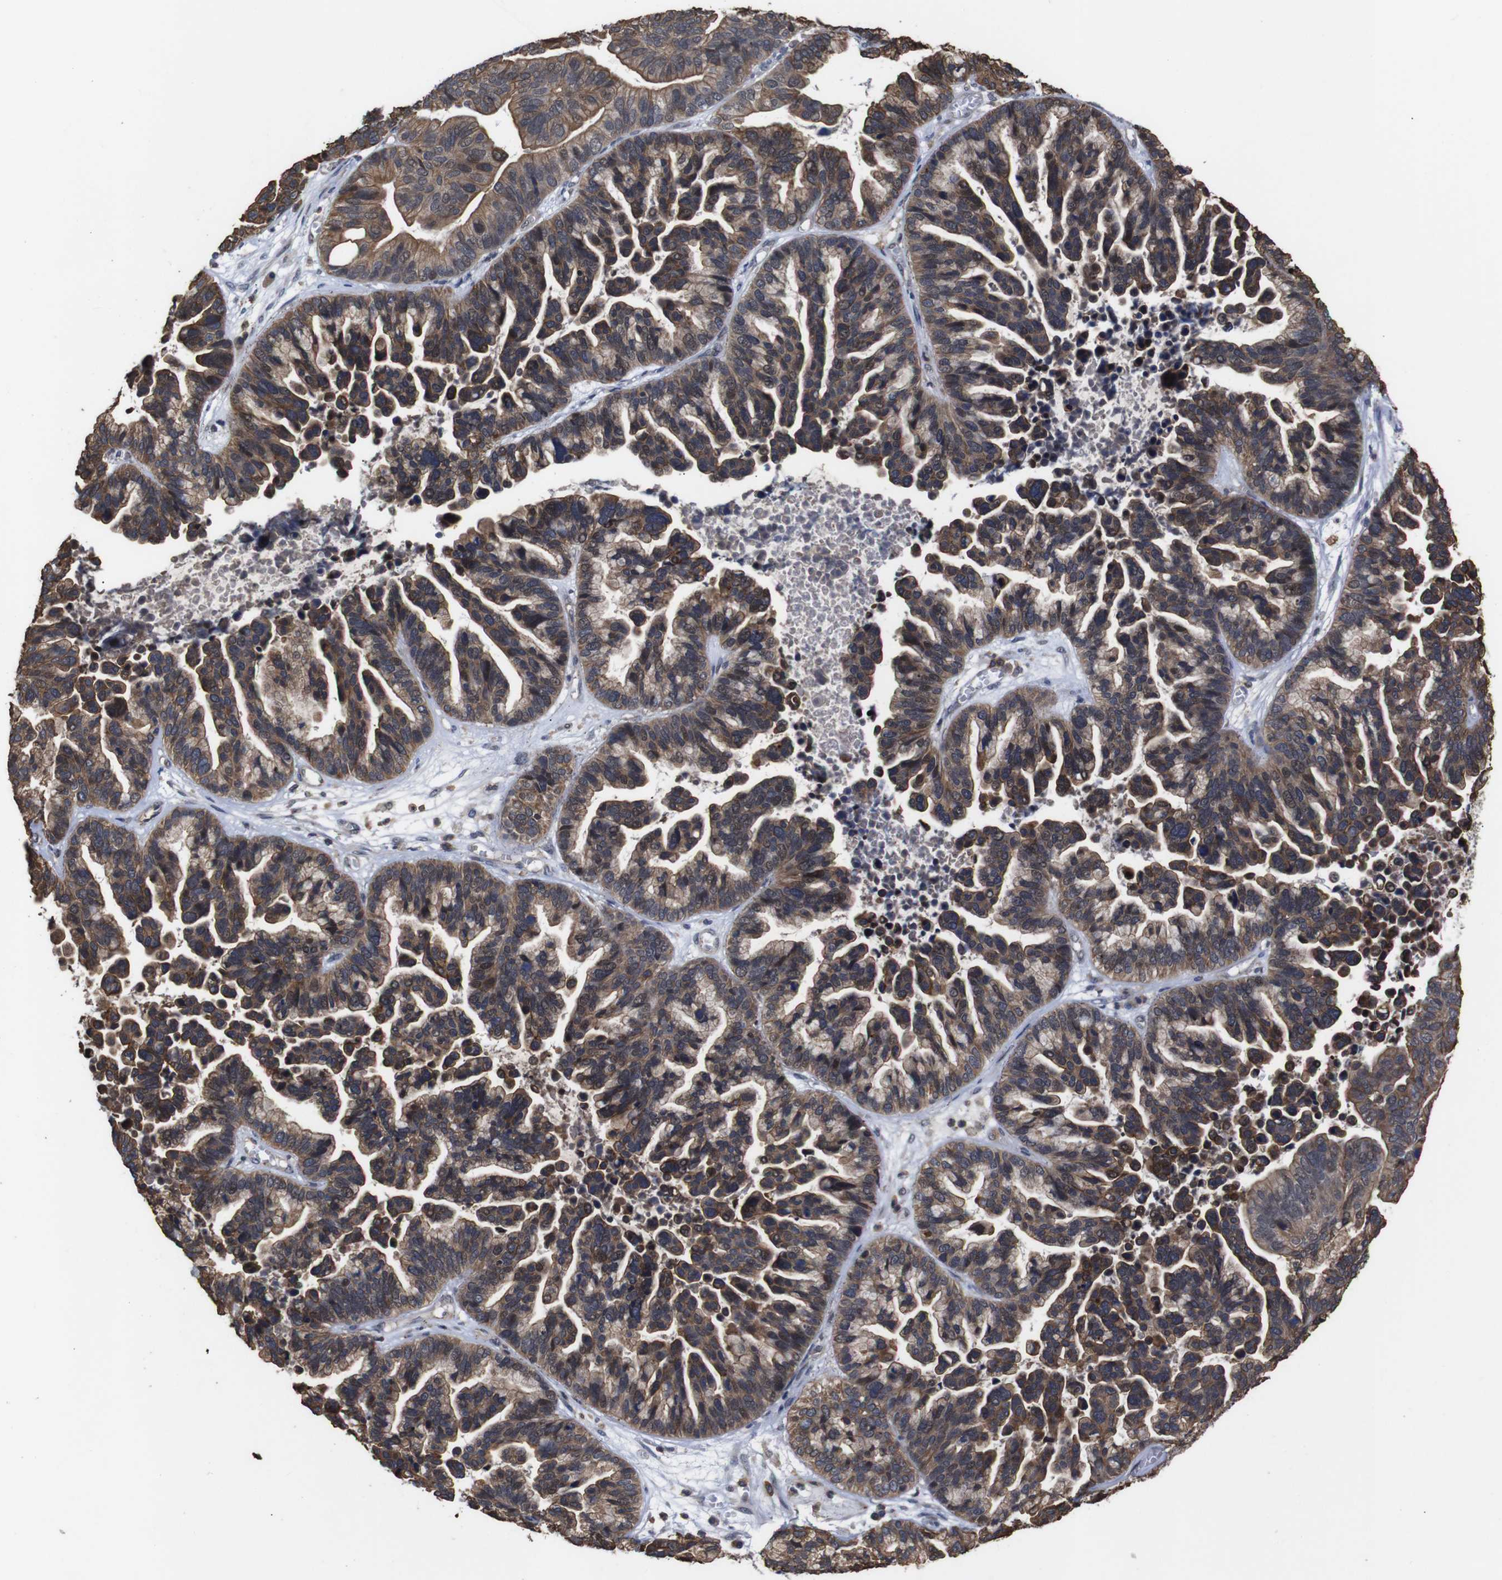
{"staining": {"intensity": "moderate", "quantity": ">75%", "location": "cytoplasmic/membranous,nuclear"}, "tissue": "ovarian cancer", "cell_type": "Tumor cells", "image_type": "cancer", "snomed": [{"axis": "morphology", "description": "Cystadenocarcinoma, serous, NOS"}, {"axis": "topography", "description": "Ovary"}], "caption": "Protein analysis of ovarian cancer tissue shows moderate cytoplasmic/membranous and nuclear staining in about >75% of tumor cells.", "gene": "BRWD3", "patient": {"sex": "female", "age": 56}}